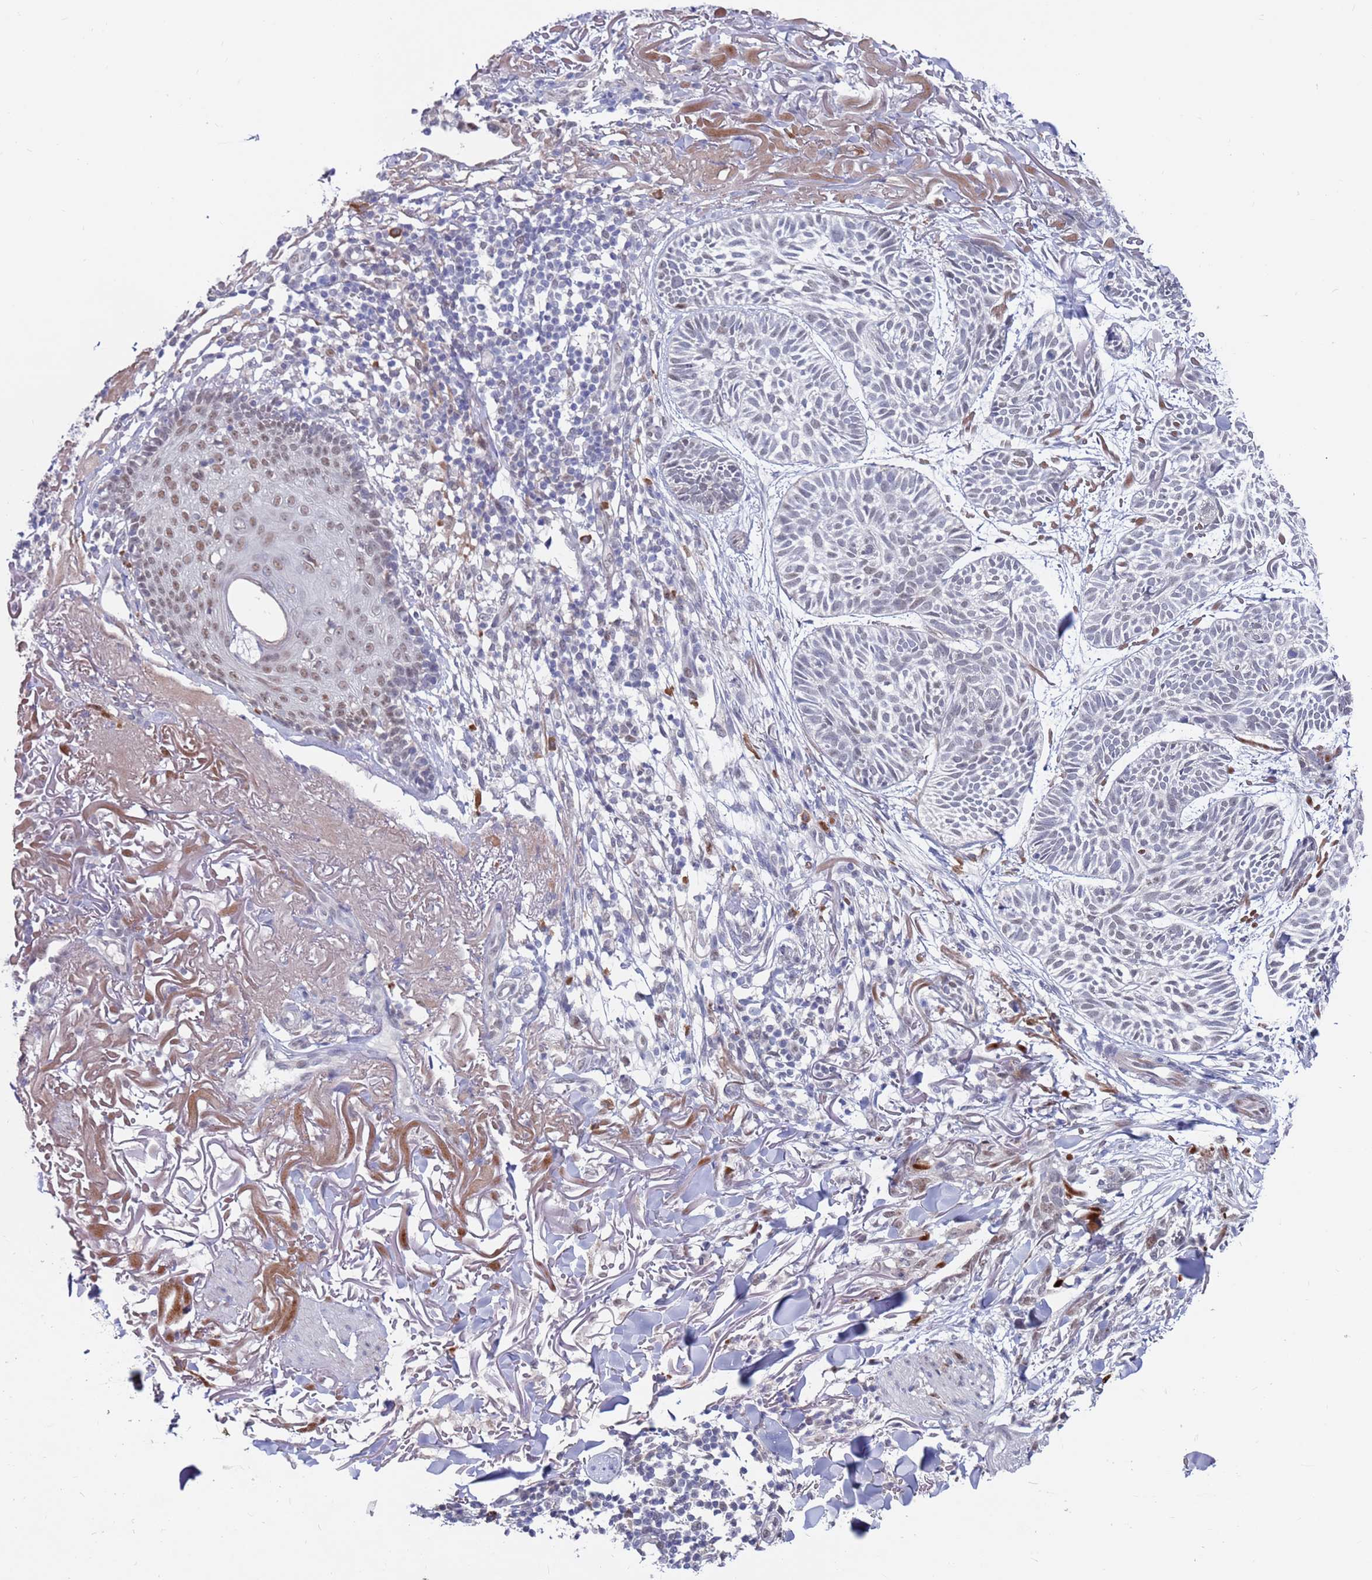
{"staining": {"intensity": "negative", "quantity": "none", "location": "none"}, "tissue": "skin cancer", "cell_type": "Tumor cells", "image_type": "cancer", "snomed": [{"axis": "morphology", "description": "Normal tissue, NOS"}, {"axis": "morphology", "description": "Basal cell carcinoma"}, {"axis": "topography", "description": "Skin"}], "caption": "Immunohistochemistry (IHC) of human skin cancer exhibits no positivity in tumor cells. The staining is performed using DAB (3,3'-diaminobenzidine) brown chromogen with nuclei counter-stained in using hematoxylin.", "gene": "FBXO27", "patient": {"sex": "male", "age": 66}}